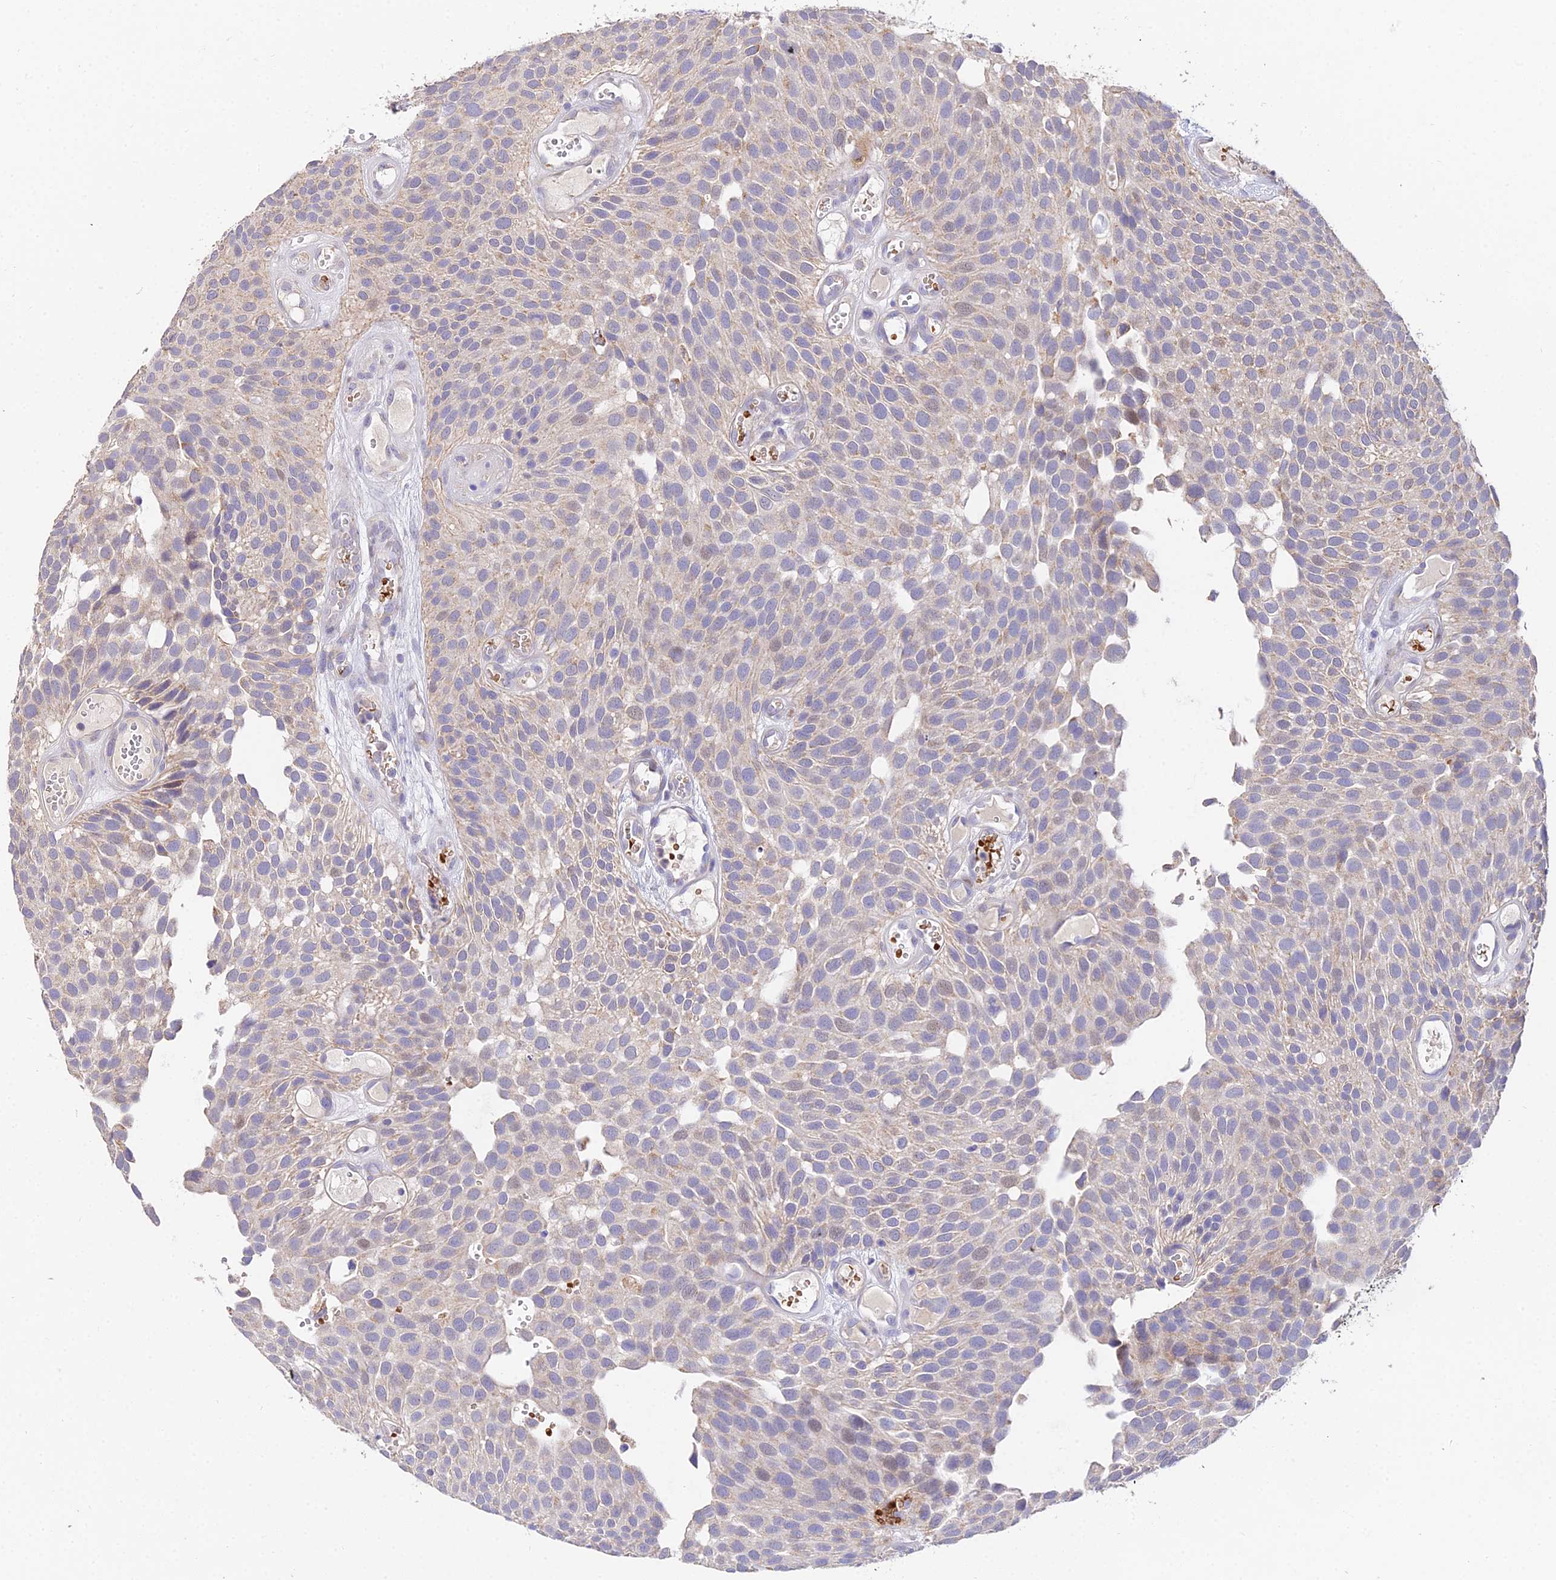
{"staining": {"intensity": "weak", "quantity": "<25%", "location": "cytoplasmic/membranous"}, "tissue": "urothelial cancer", "cell_type": "Tumor cells", "image_type": "cancer", "snomed": [{"axis": "morphology", "description": "Urothelial carcinoma, Low grade"}, {"axis": "topography", "description": "Urinary bladder"}], "caption": "Immunohistochemistry histopathology image of urothelial cancer stained for a protein (brown), which shows no positivity in tumor cells.", "gene": "WDR5B", "patient": {"sex": "male", "age": 89}}